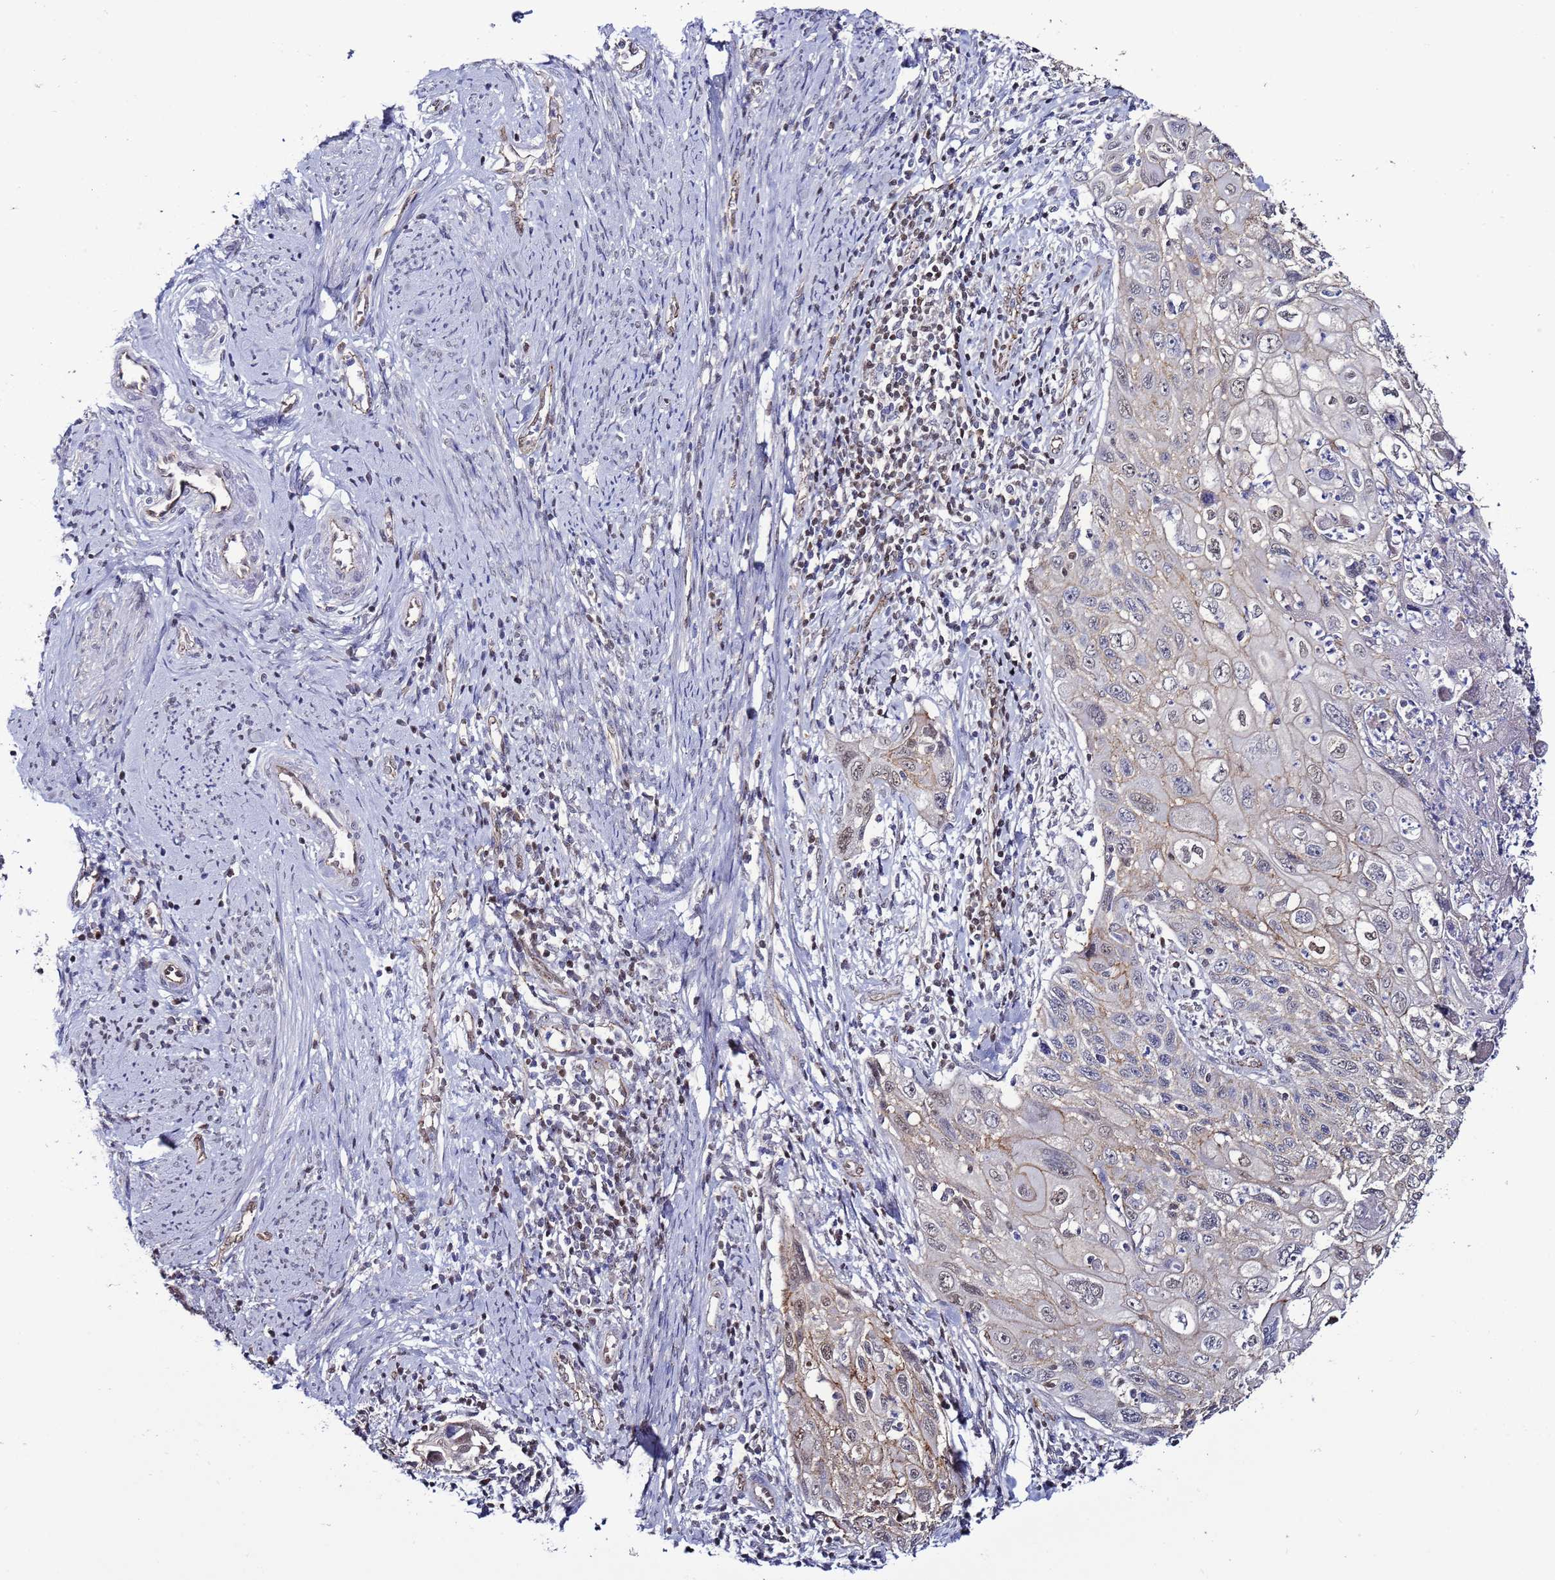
{"staining": {"intensity": "weak", "quantity": "<25%", "location": "cytoplasmic/membranous,nuclear"}, "tissue": "cervical cancer", "cell_type": "Tumor cells", "image_type": "cancer", "snomed": [{"axis": "morphology", "description": "Squamous cell carcinoma, NOS"}, {"axis": "topography", "description": "Cervix"}], "caption": "Human cervical squamous cell carcinoma stained for a protein using IHC displays no expression in tumor cells.", "gene": "TENM3", "patient": {"sex": "female", "age": 70}}